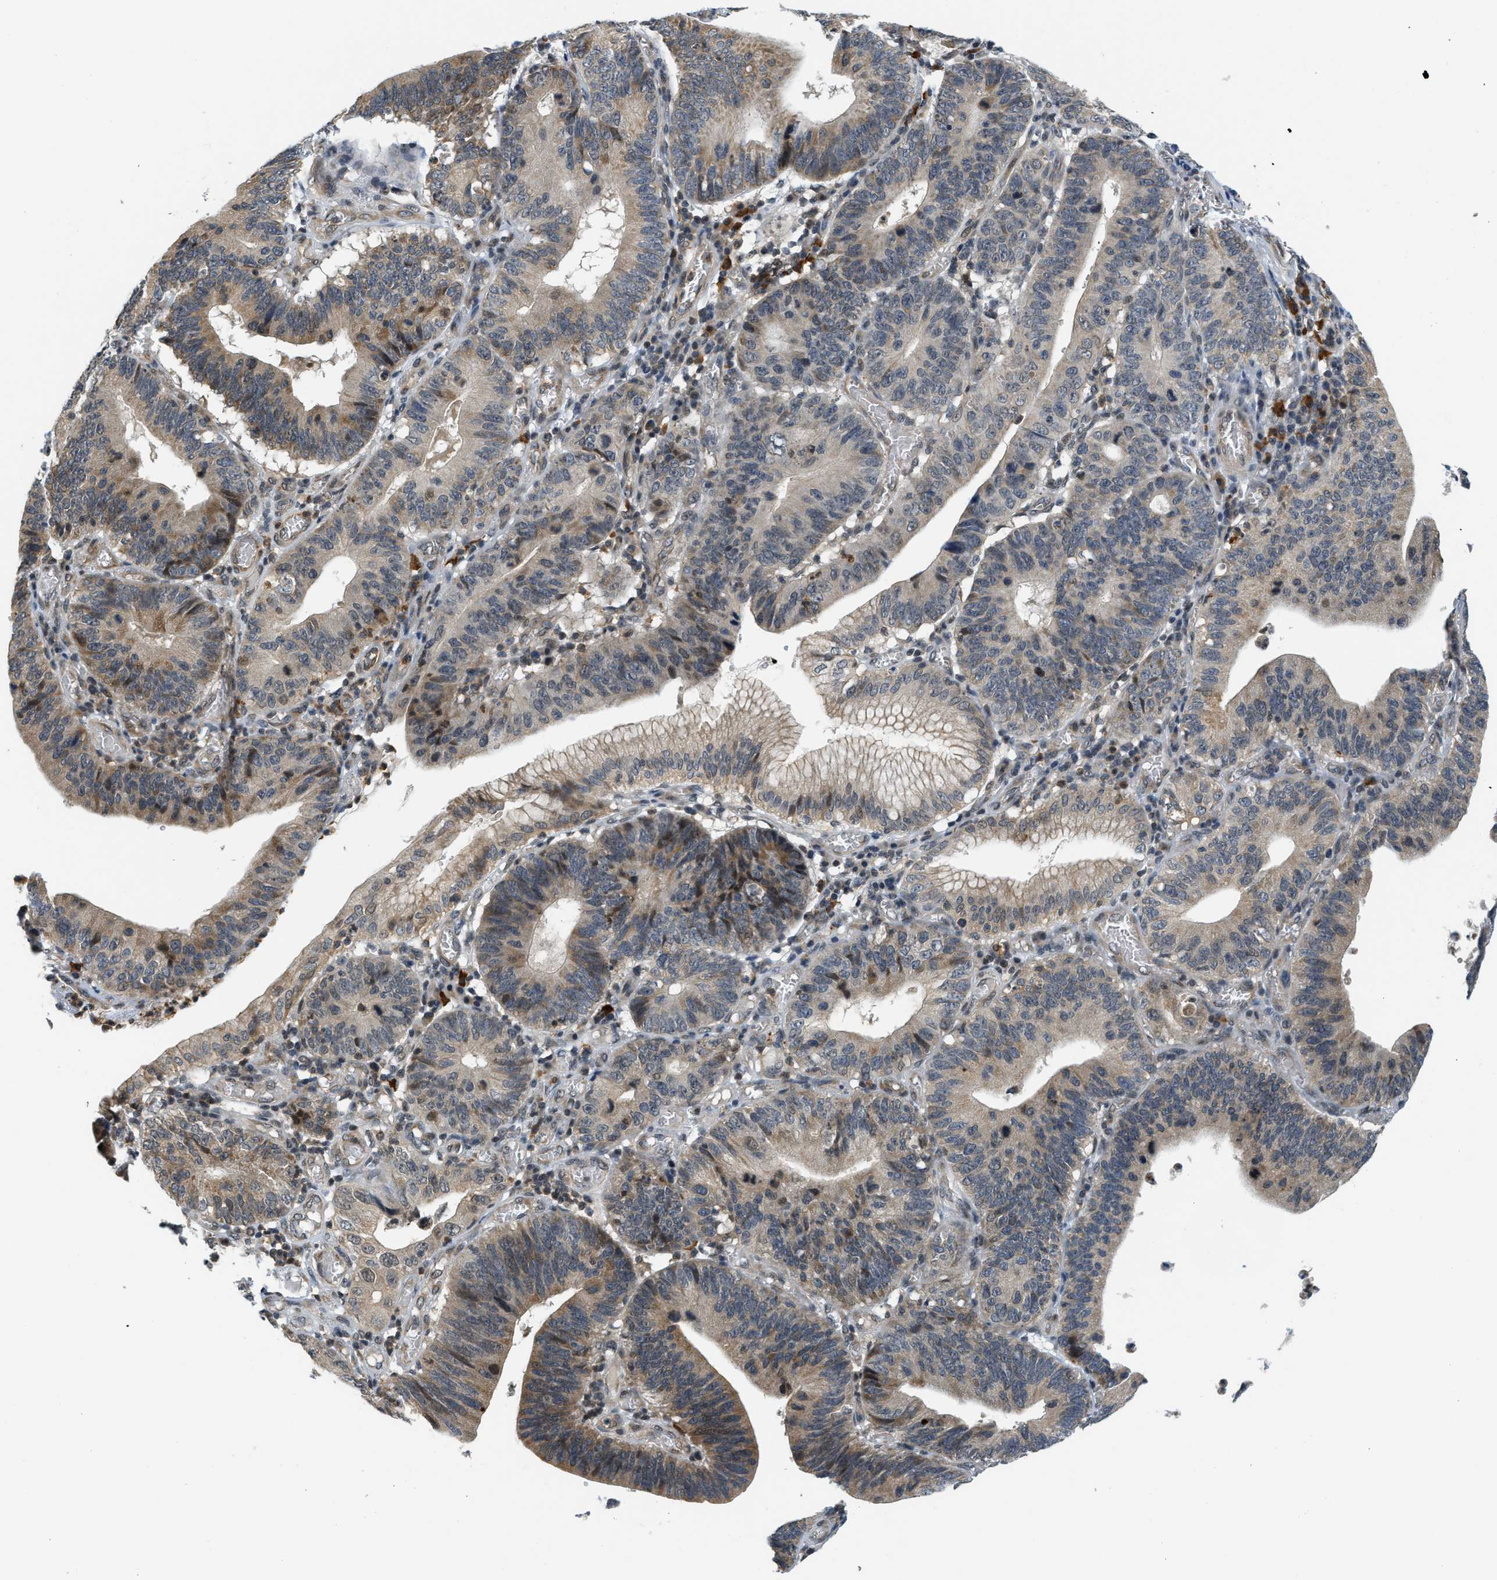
{"staining": {"intensity": "moderate", "quantity": ">75%", "location": "cytoplasmic/membranous"}, "tissue": "stomach cancer", "cell_type": "Tumor cells", "image_type": "cancer", "snomed": [{"axis": "morphology", "description": "Adenocarcinoma, NOS"}, {"axis": "topography", "description": "Stomach"}, {"axis": "topography", "description": "Gastric cardia"}], "caption": "About >75% of tumor cells in human stomach adenocarcinoma show moderate cytoplasmic/membranous protein expression as visualized by brown immunohistochemical staining.", "gene": "KMT2A", "patient": {"sex": "male", "age": 59}}